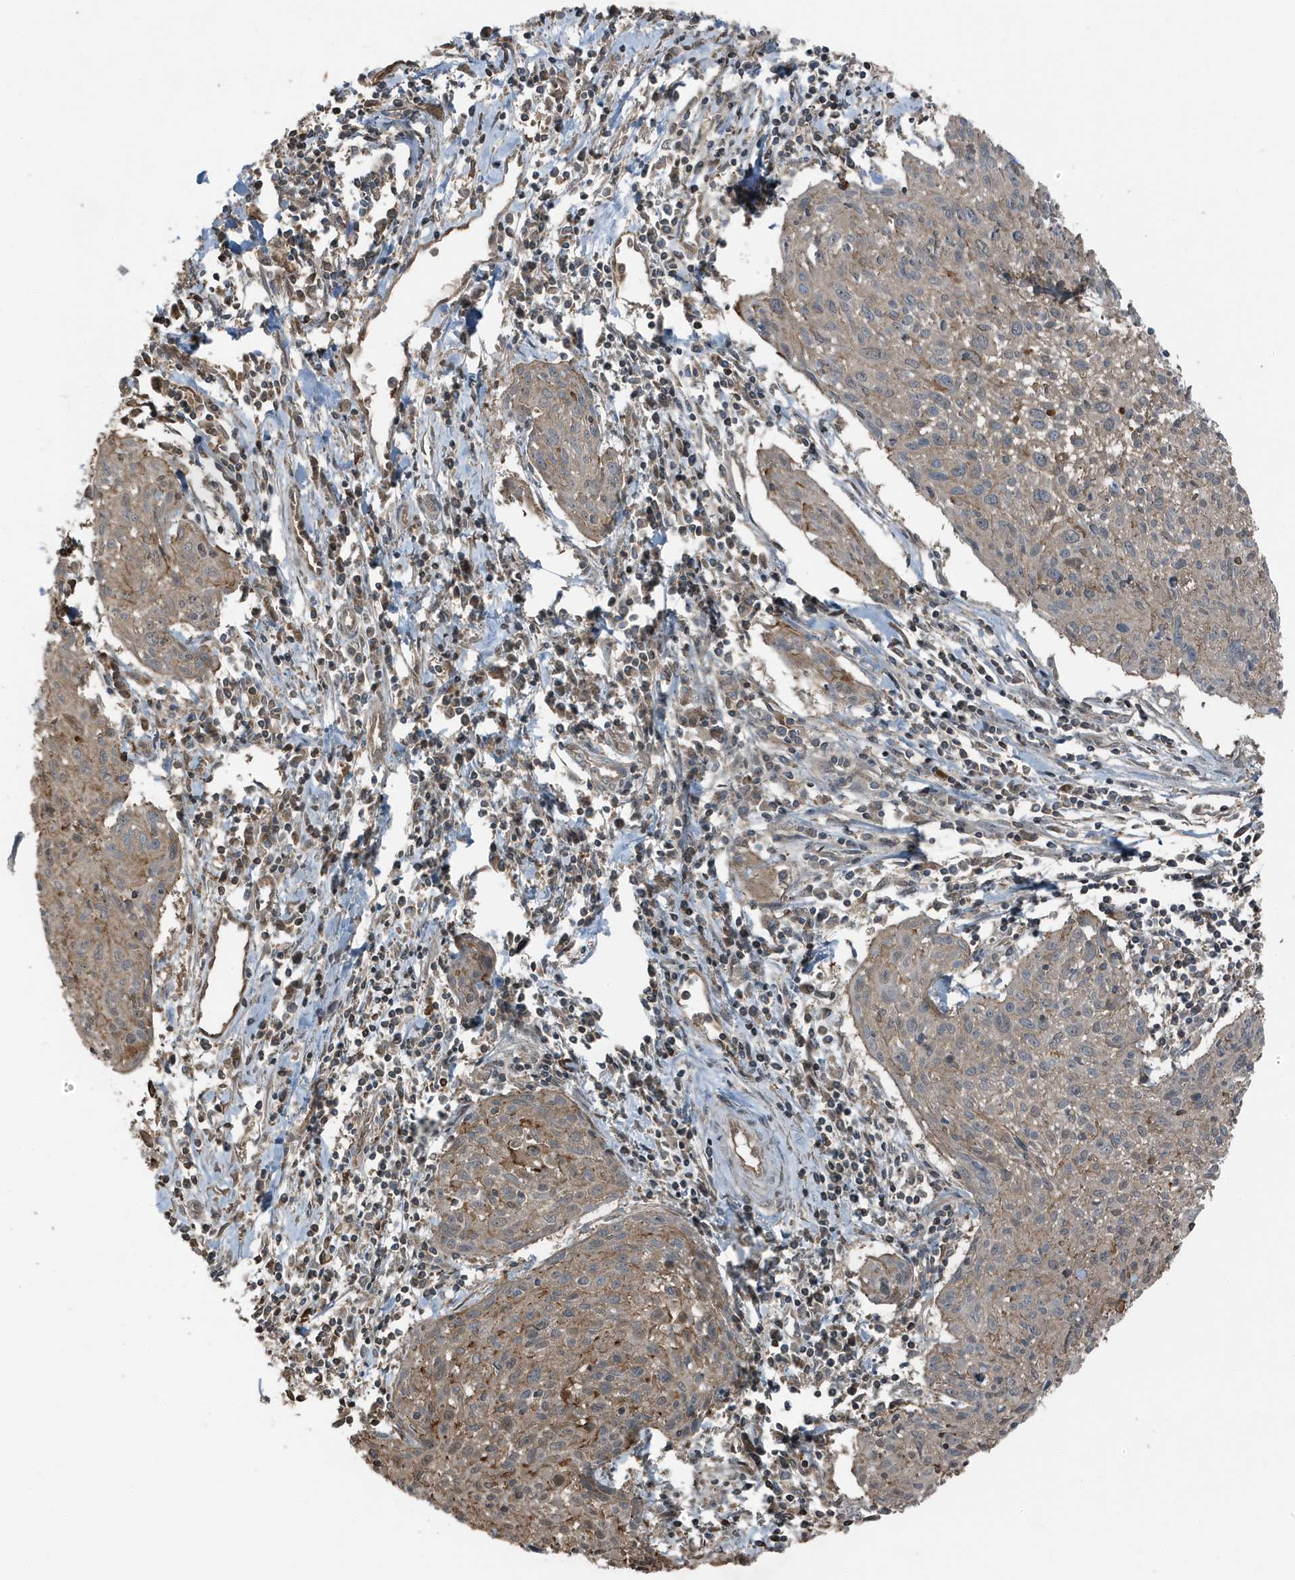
{"staining": {"intensity": "weak", "quantity": ">75%", "location": "cytoplasmic/membranous"}, "tissue": "cervical cancer", "cell_type": "Tumor cells", "image_type": "cancer", "snomed": [{"axis": "morphology", "description": "Squamous cell carcinoma, NOS"}, {"axis": "topography", "description": "Cervix"}], "caption": "A brown stain highlights weak cytoplasmic/membranous expression of a protein in cervical cancer tumor cells. Immunohistochemistry (ihc) stains the protein of interest in brown and the nuclei are stained blue.", "gene": "AZI2", "patient": {"sex": "female", "age": 51}}